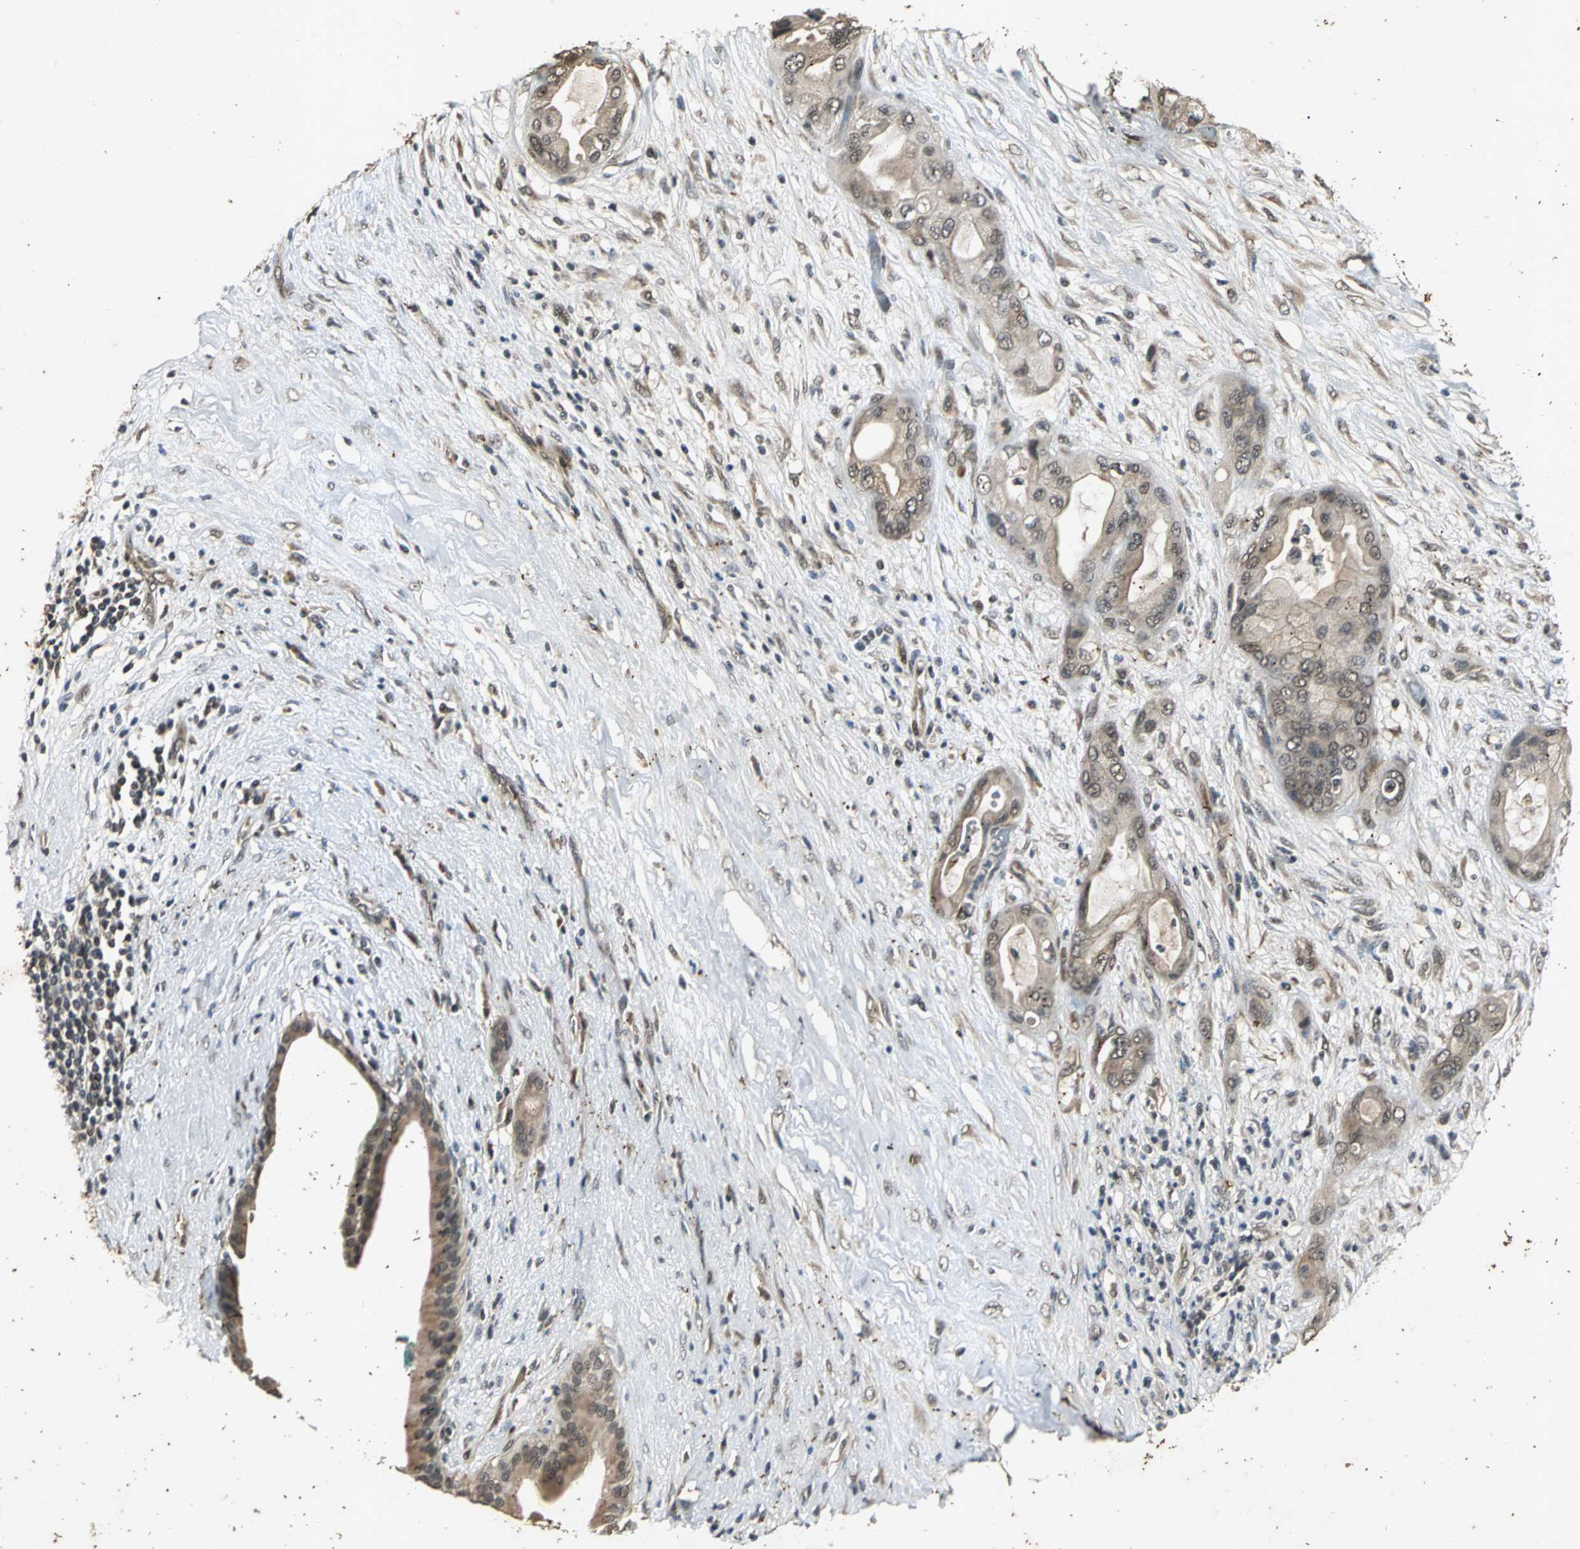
{"staining": {"intensity": "weak", "quantity": "25%-75%", "location": "cytoplasmic/membranous"}, "tissue": "pancreatic cancer", "cell_type": "Tumor cells", "image_type": "cancer", "snomed": [{"axis": "morphology", "description": "Adenocarcinoma, NOS"}, {"axis": "topography", "description": "Pancreas"}], "caption": "Weak cytoplasmic/membranous positivity is present in about 25%-75% of tumor cells in pancreatic cancer. The protein of interest is shown in brown color, while the nuclei are stained blue.", "gene": "NOTCH3", "patient": {"sex": "female", "age": 59}}